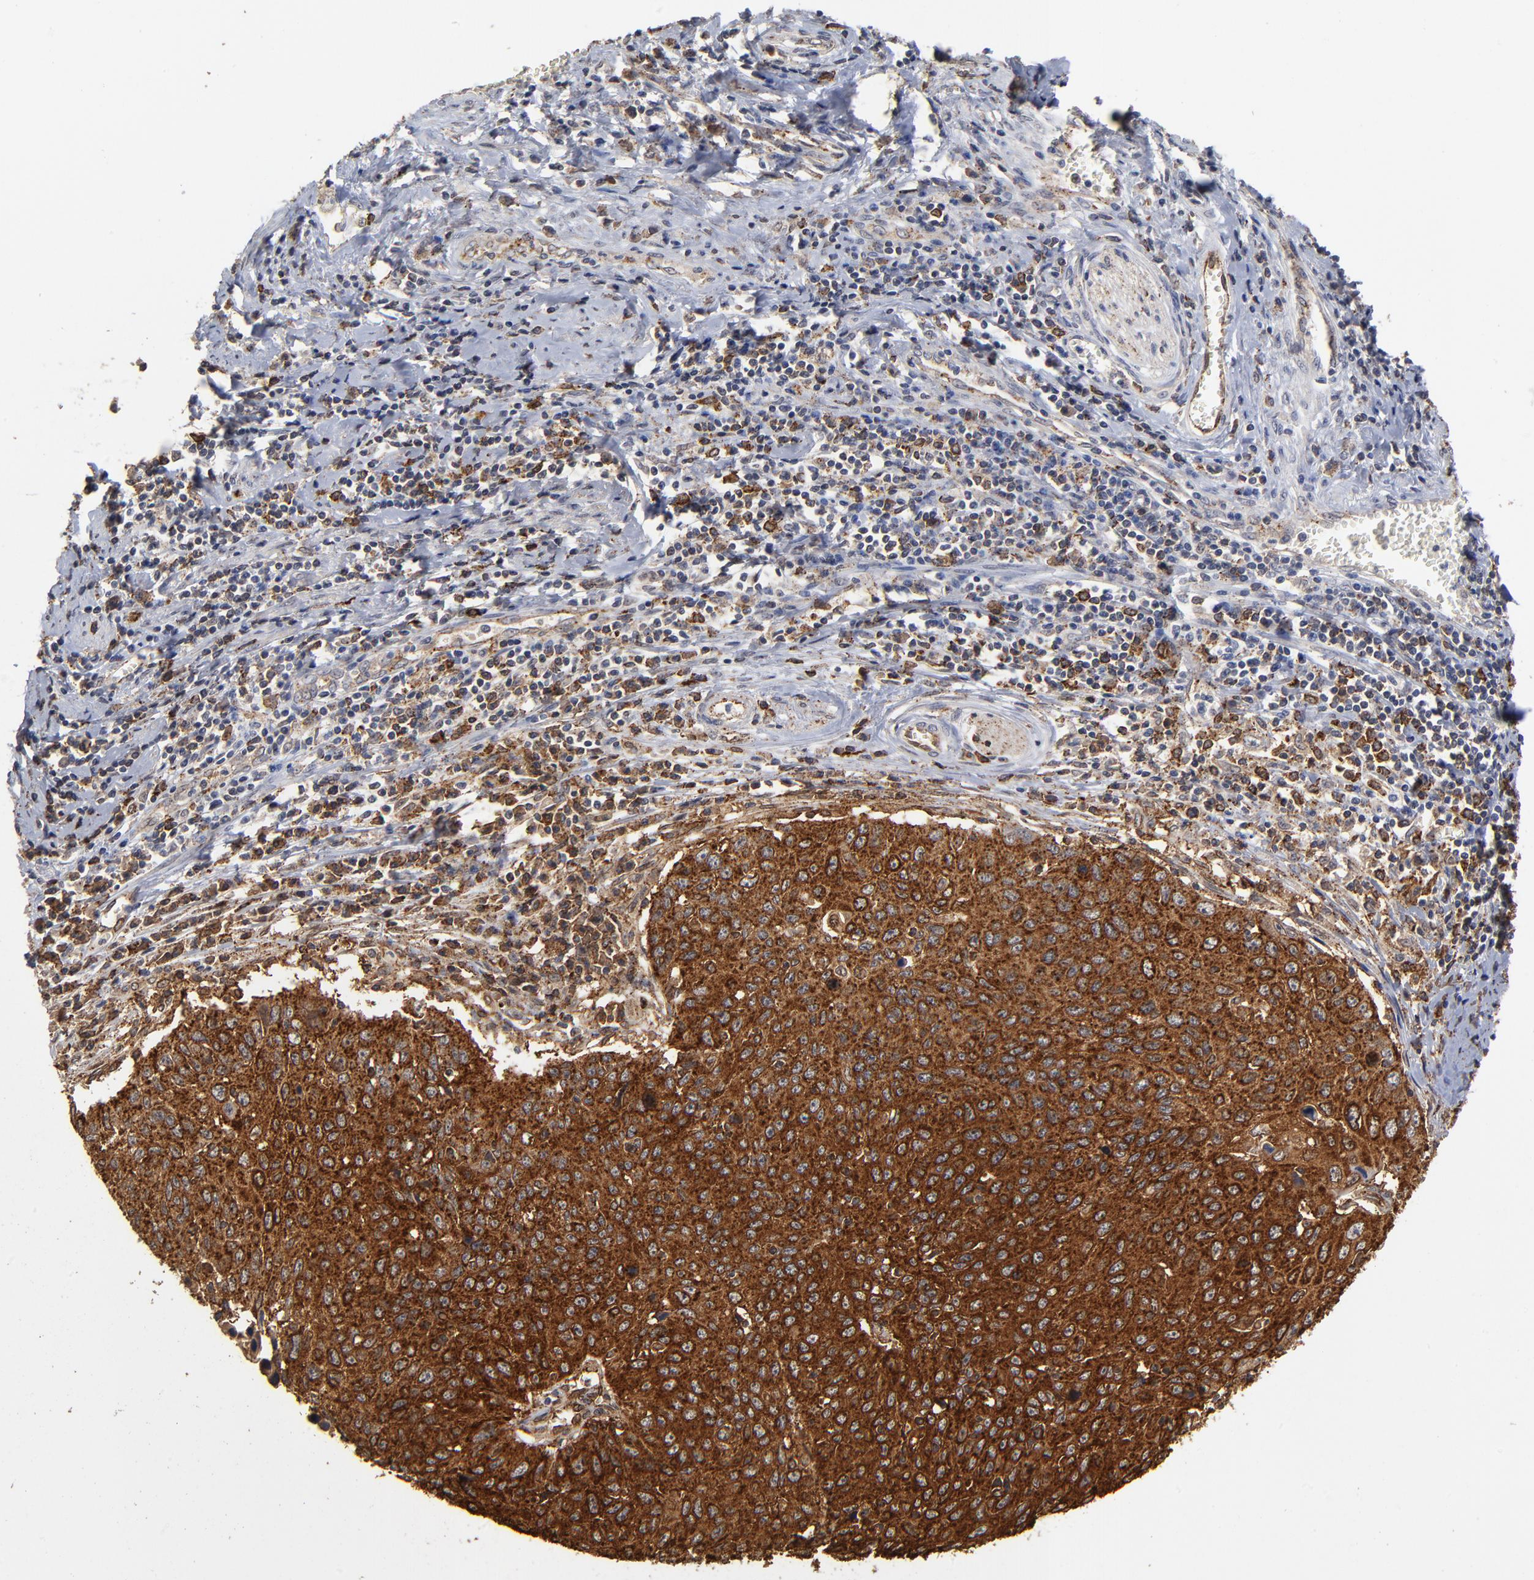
{"staining": {"intensity": "strong", "quantity": ">75%", "location": "cytoplasmic/membranous"}, "tissue": "cervical cancer", "cell_type": "Tumor cells", "image_type": "cancer", "snomed": [{"axis": "morphology", "description": "Squamous cell carcinoma, NOS"}, {"axis": "topography", "description": "Cervix"}], "caption": "There is high levels of strong cytoplasmic/membranous positivity in tumor cells of cervical cancer (squamous cell carcinoma), as demonstrated by immunohistochemical staining (brown color).", "gene": "ASB8", "patient": {"sex": "female", "age": 53}}